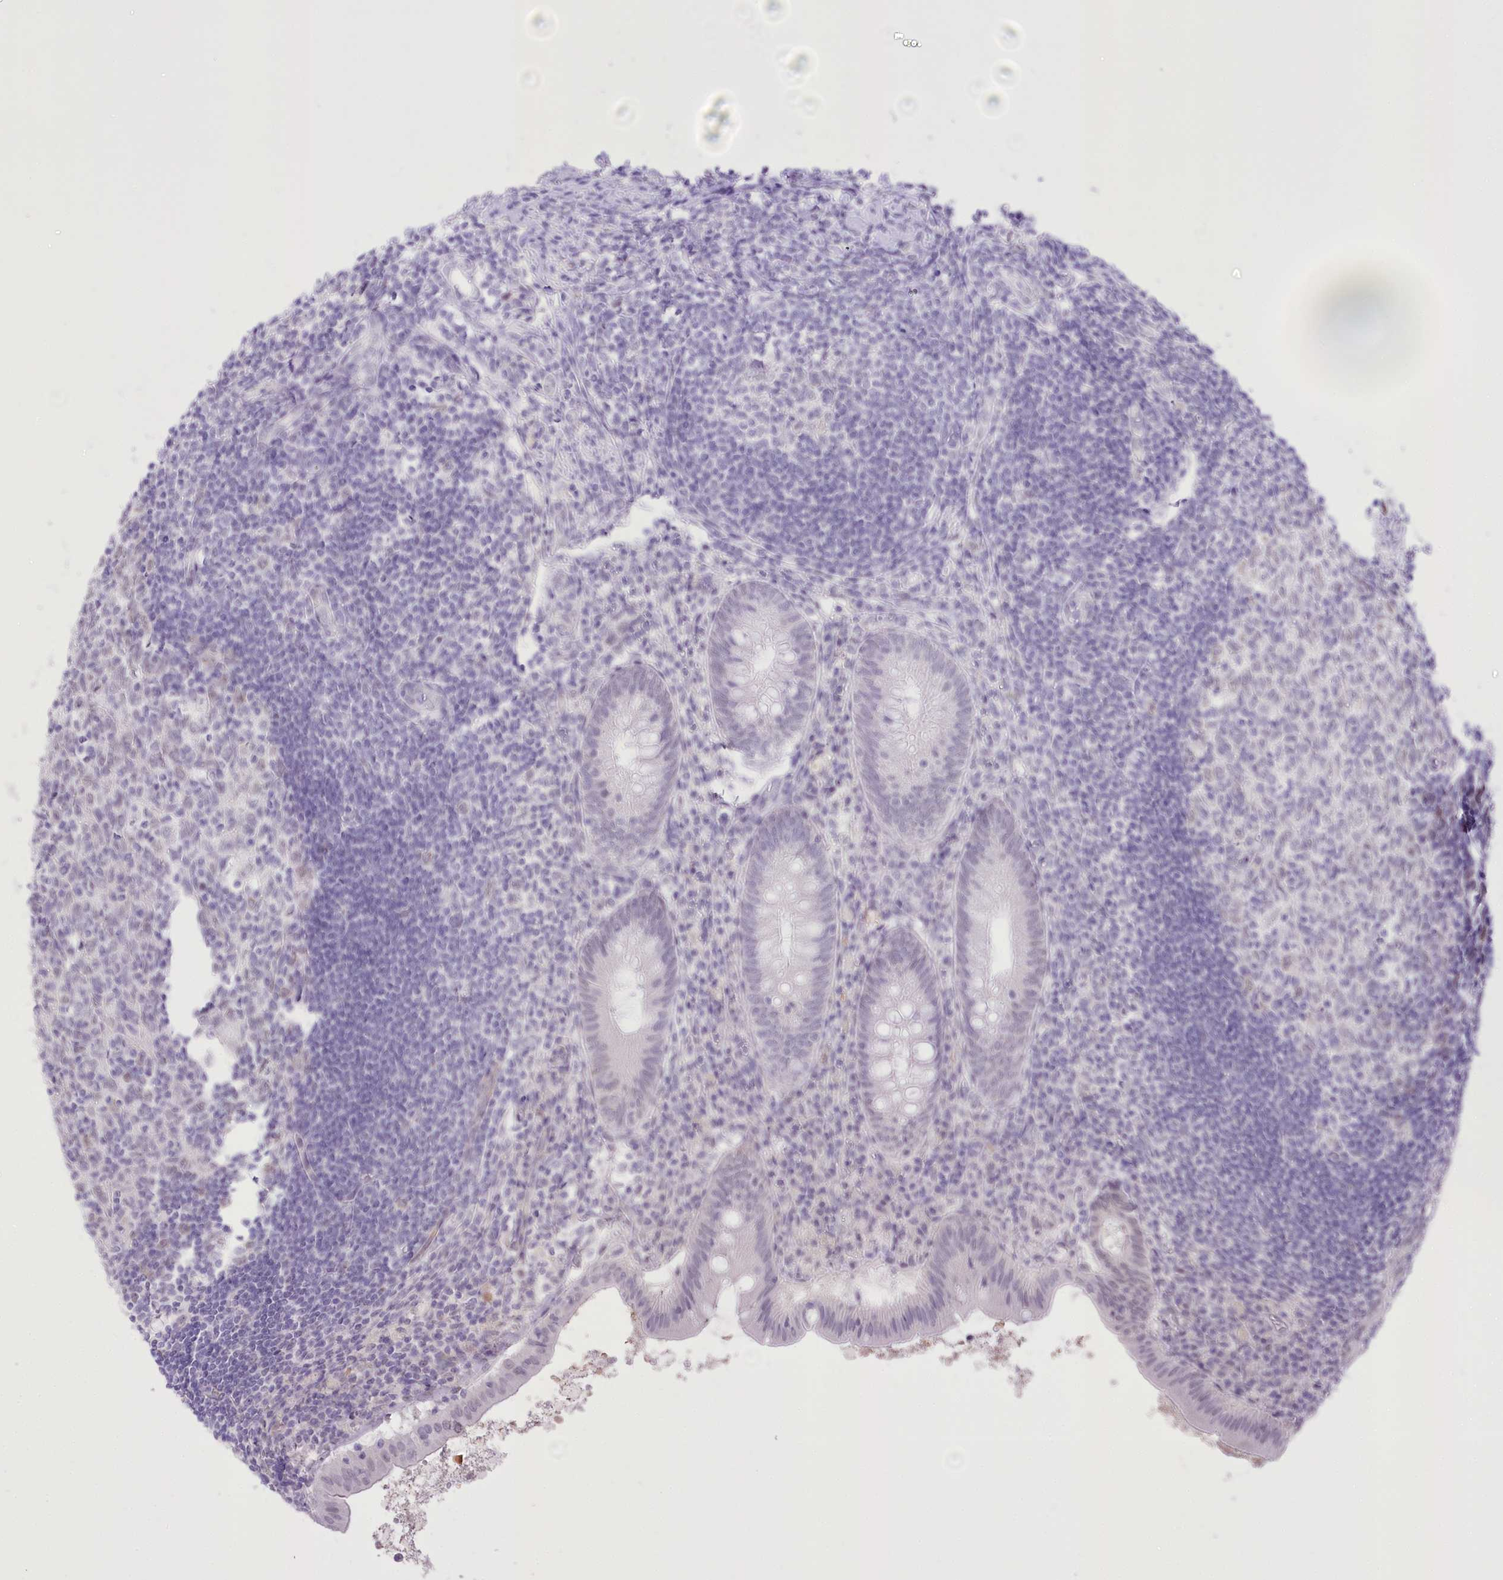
{"staining": {"intensity": "negative", "quantity": "none", "location": "none"}, "tissue": "appendix", "cell_type": "Glandular cells", "image_type": "normal", "snomed": [{"axis": "morphology", "description": "Normal tissue, NOS"}, {"axis": "topography", "description": "Appendix"}], "caption": "IHC histopathology image of unremarkable appendix stained for a protein (brown), which exhibits no staining in glandular cells.", "gene": "SLC39A10", "patient": {"sex": "female", "age": 54}}